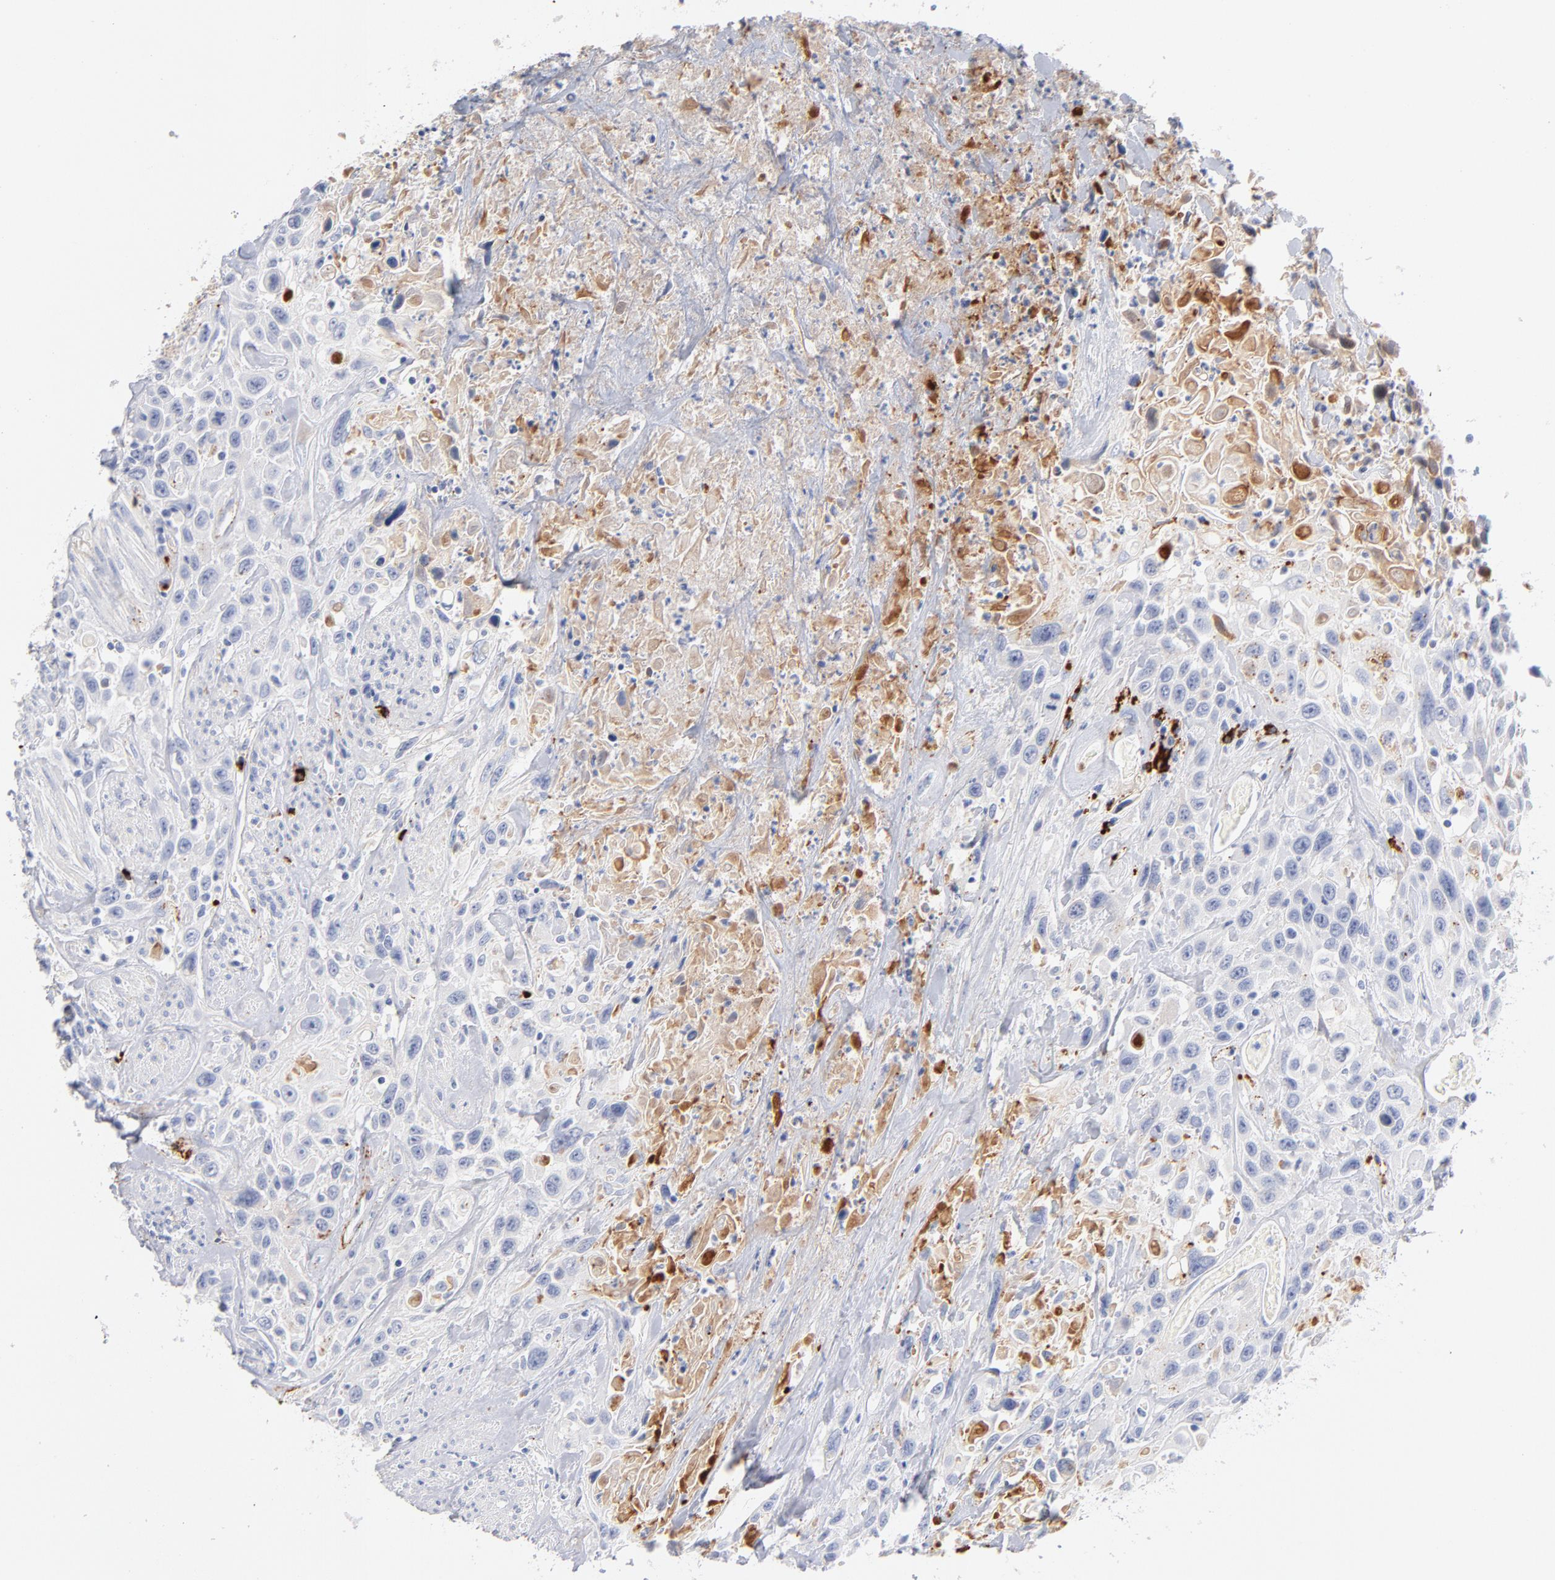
{"staining": {"intensity": "negative", "quantity": "none", "location": "none"}, "tissue": "urothelial cancer", "cell_type": "Tumor cells", "image_type": "cancer", "snomed": [{"axis": "morphology", "description": "Urothelial carcinoma, High grade"}, {"axis": "topography", "description": "Urinary bladder"}], "caption": "IHC image of urothelial cancer stained for a protein (brown), which displays no expression in tumor cells.", "gene": "PLAT", "patient": {"sex": "female", "age": 84}}